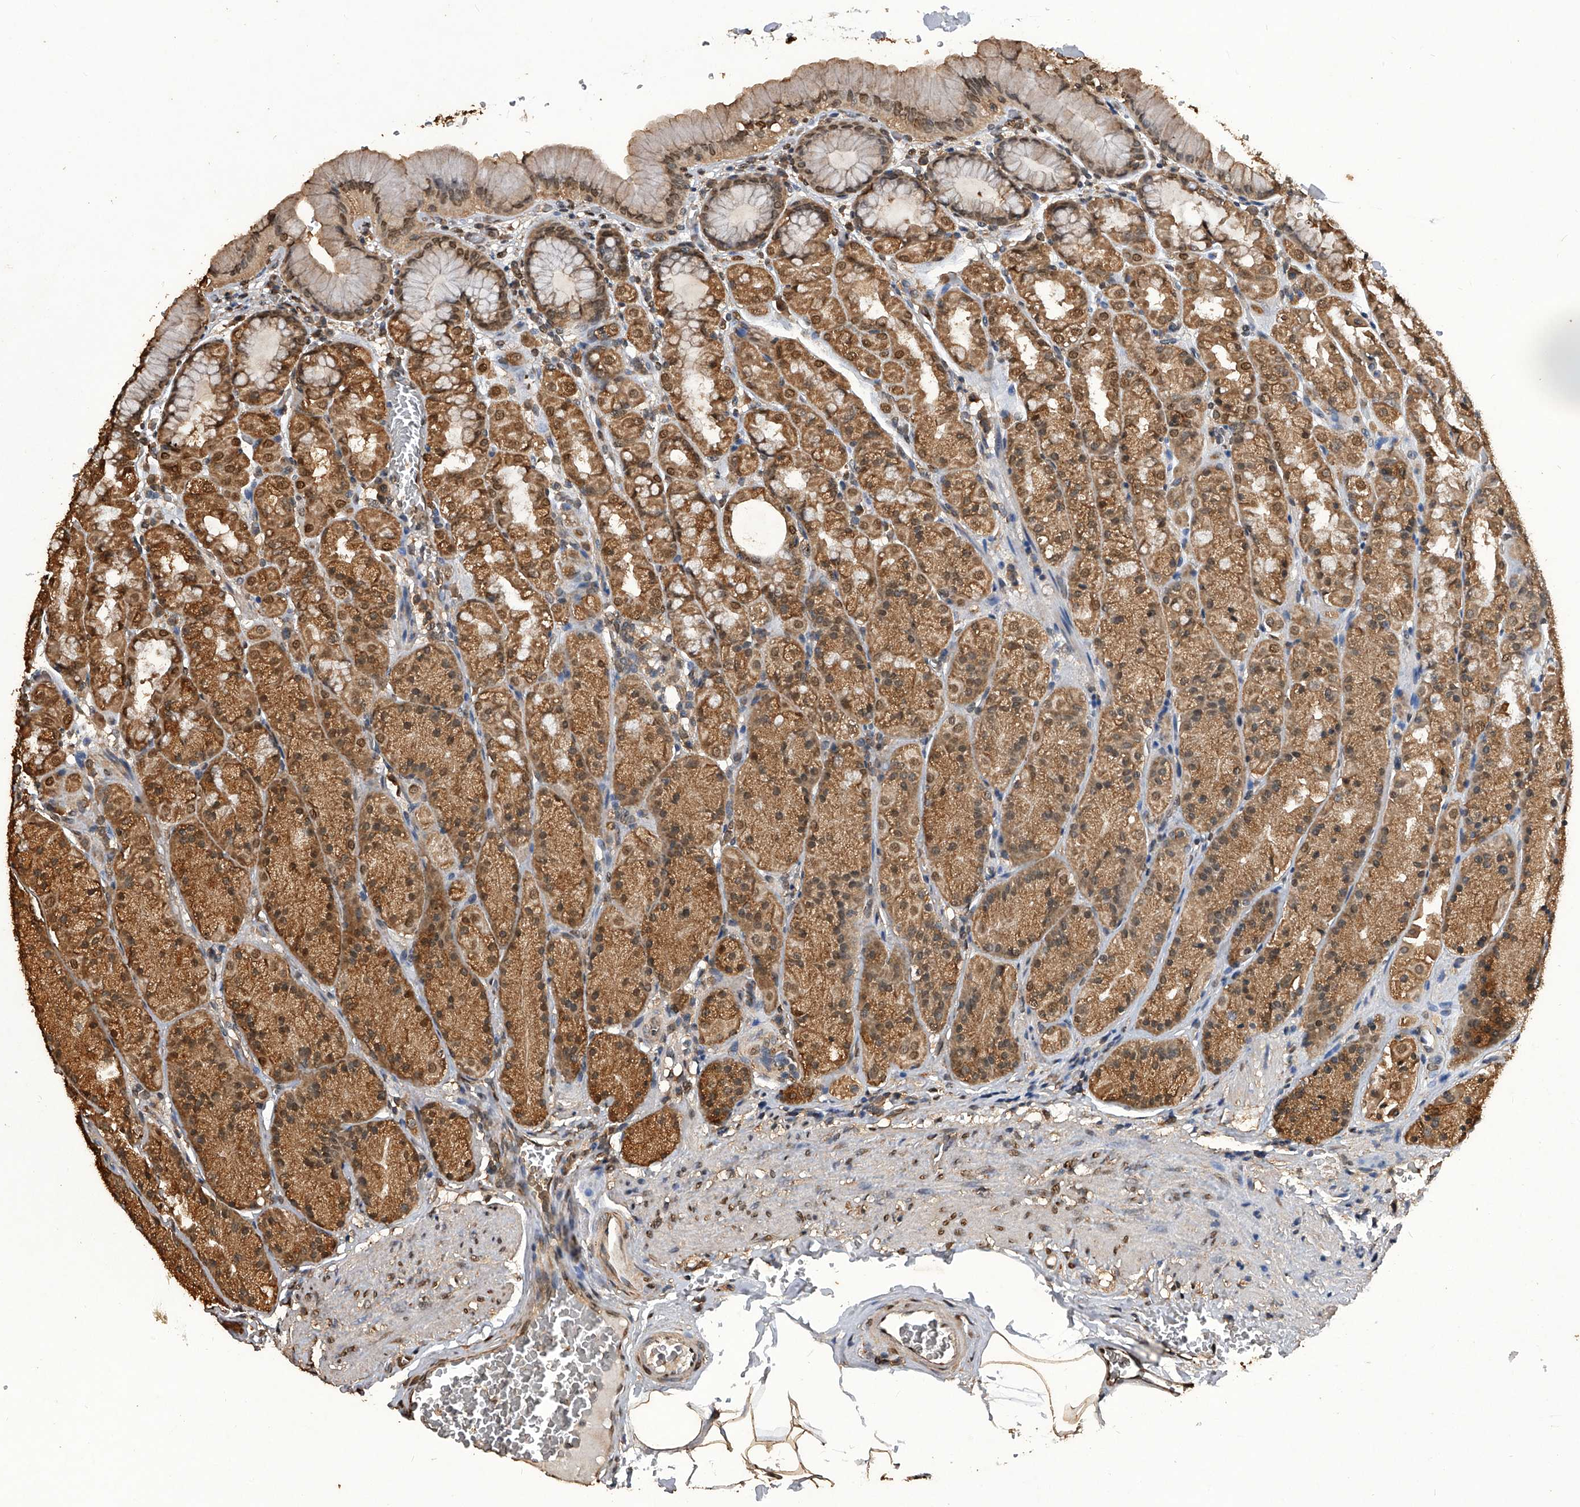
{"staining": {"intensity": "moderate", "quantity": ">75%", "location": "cytoplasmic/membranous,nuclear"}, "tissue": "stomach", "cell_type": "Glandular cells", "image_type": "normal", "snomed": [{"axis": "morphology", "description": "Normal tissue, NOS"}, {"axis": "topography", "description": "Stomach"}], "caption": "DAB (3,3'-diaminobenzidine) immunohistochemical staining of benign stomach shows moderate cytoplasmic/membranous,nuclear protein expression in about >75% of glandular cells.", "gene": "FBXL4", "patient": {"sex": "male", "age": 42}}